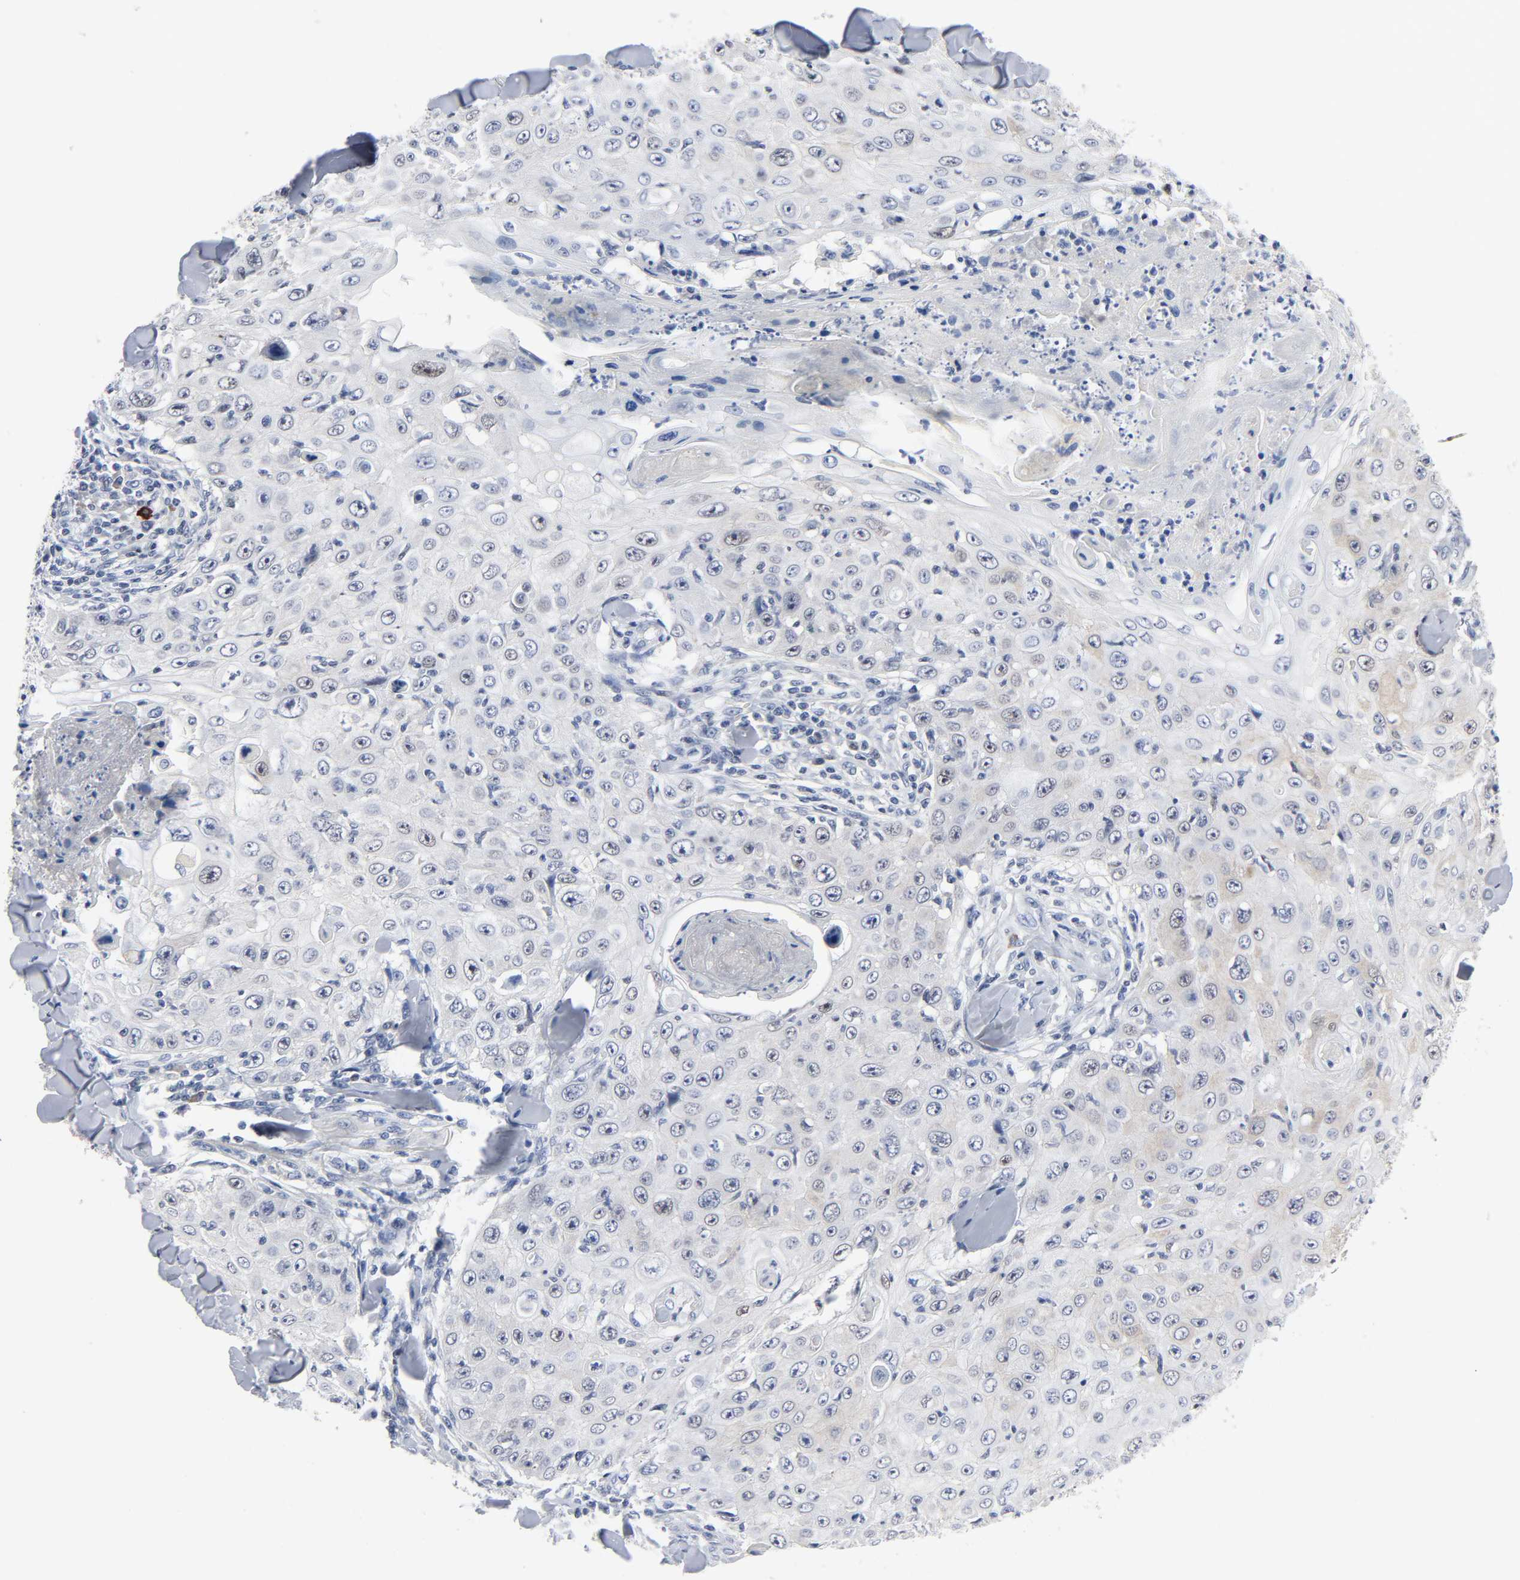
{"staining": {"intensity": "negative", "quantity": "none", "location": "none"}, "tissue": "skin cancer", "cell_type": "Tumor cells", "image_type": "cancer", "snomed": [{"axis": "morphology", "description": "Squamous cell carcinoma, NOS"}, {"axis": "topography", "description": "Skin"}], "caption": "Tumor cells are negative for brown protein staining in skin cancer.", "gene": "WEE1", "patient": {"sex": "male", "age": 86}}